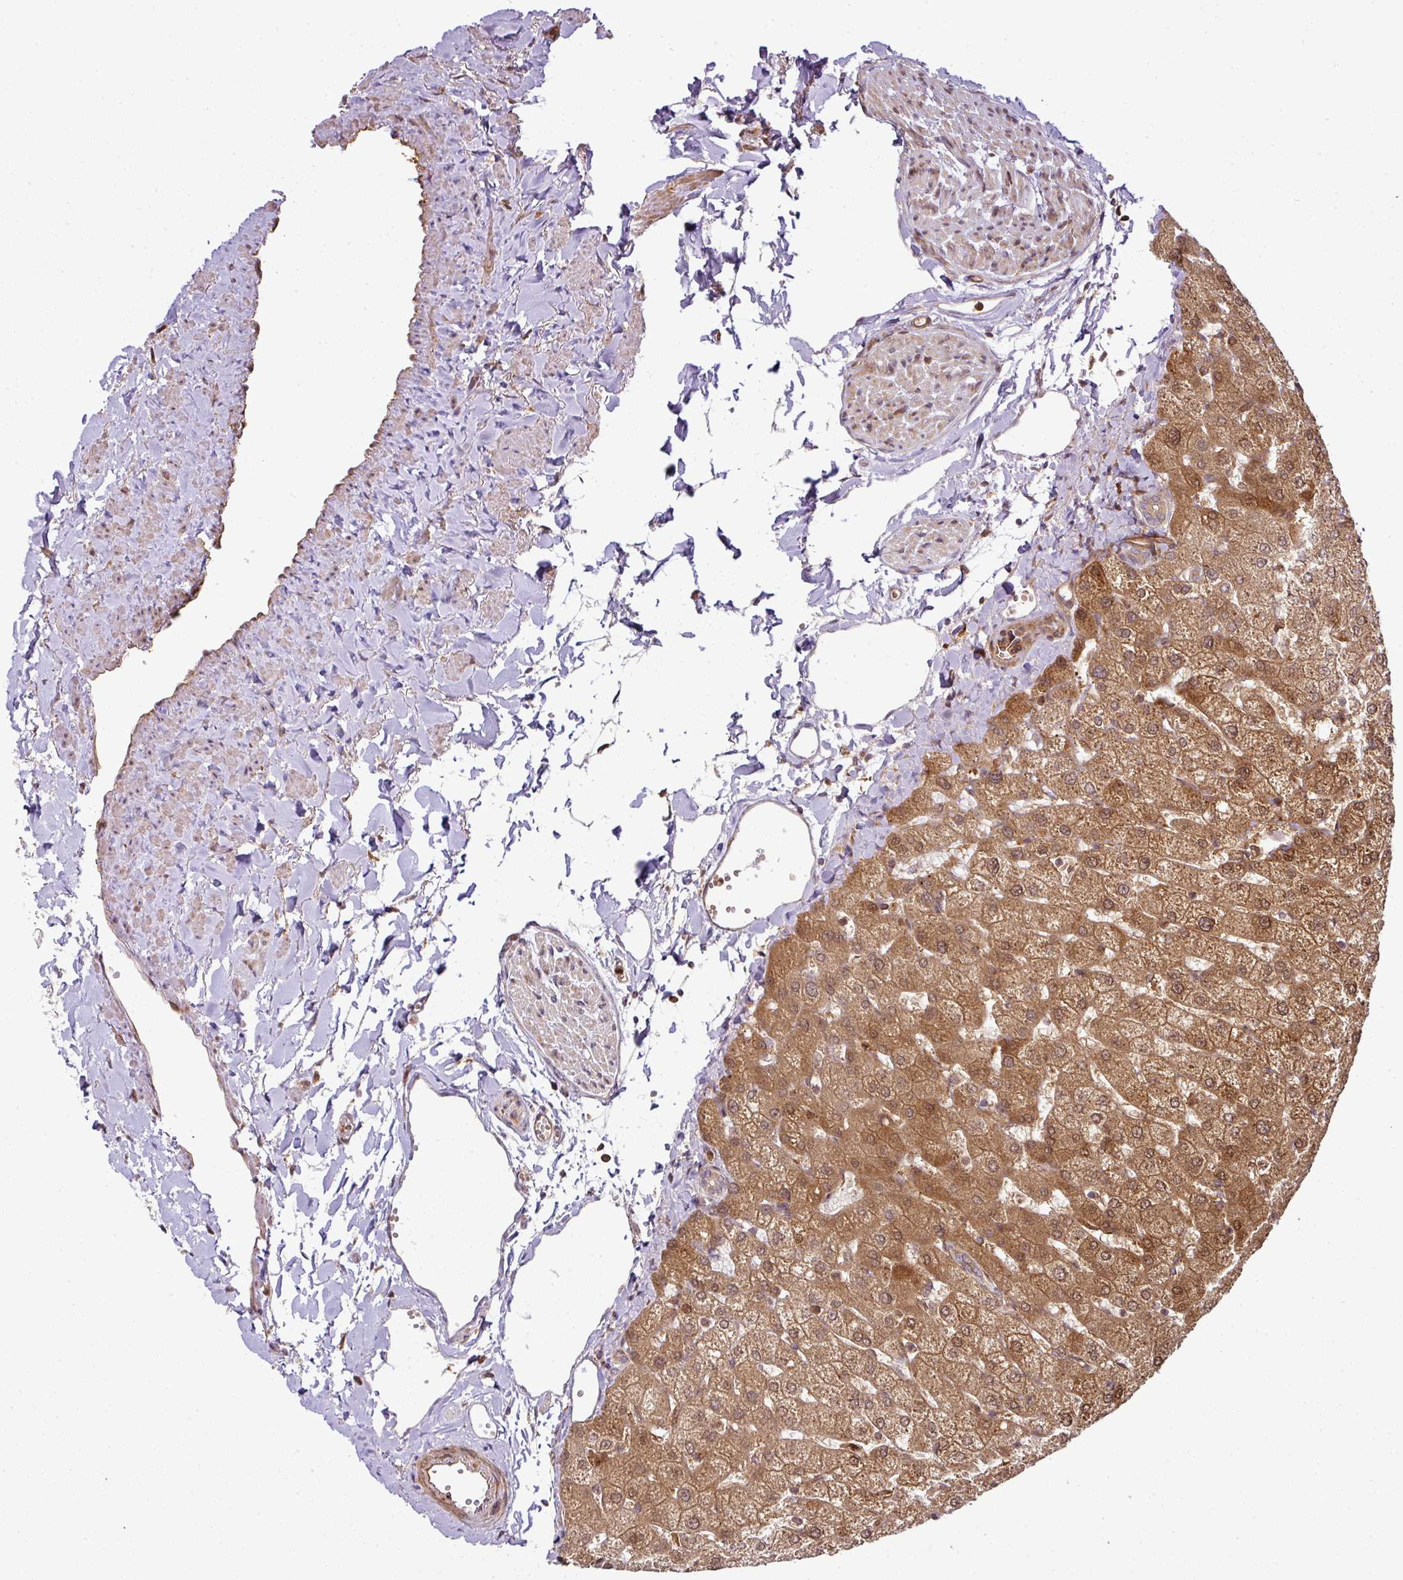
{"staining": {"intensity": "weak", "quantity": "25%-75%", "location": "cytoplasmic/membranous"}, "tissue": "liver", "cell_type": "Cholangiocytes", "image_type": "normal", "snomed": [{"axis": "morphology", "description": "Normal tissue, NOS"}, {"axis": "topography", "description": "Liver"}], "caption": "Protein analysis of unremarkable liver shows weak cytoplasmic/membranous staining in about 25%-75% of cholangiocytes.", "gene": "ATAT1", "patient": {"sex": "female", "age": 54}}